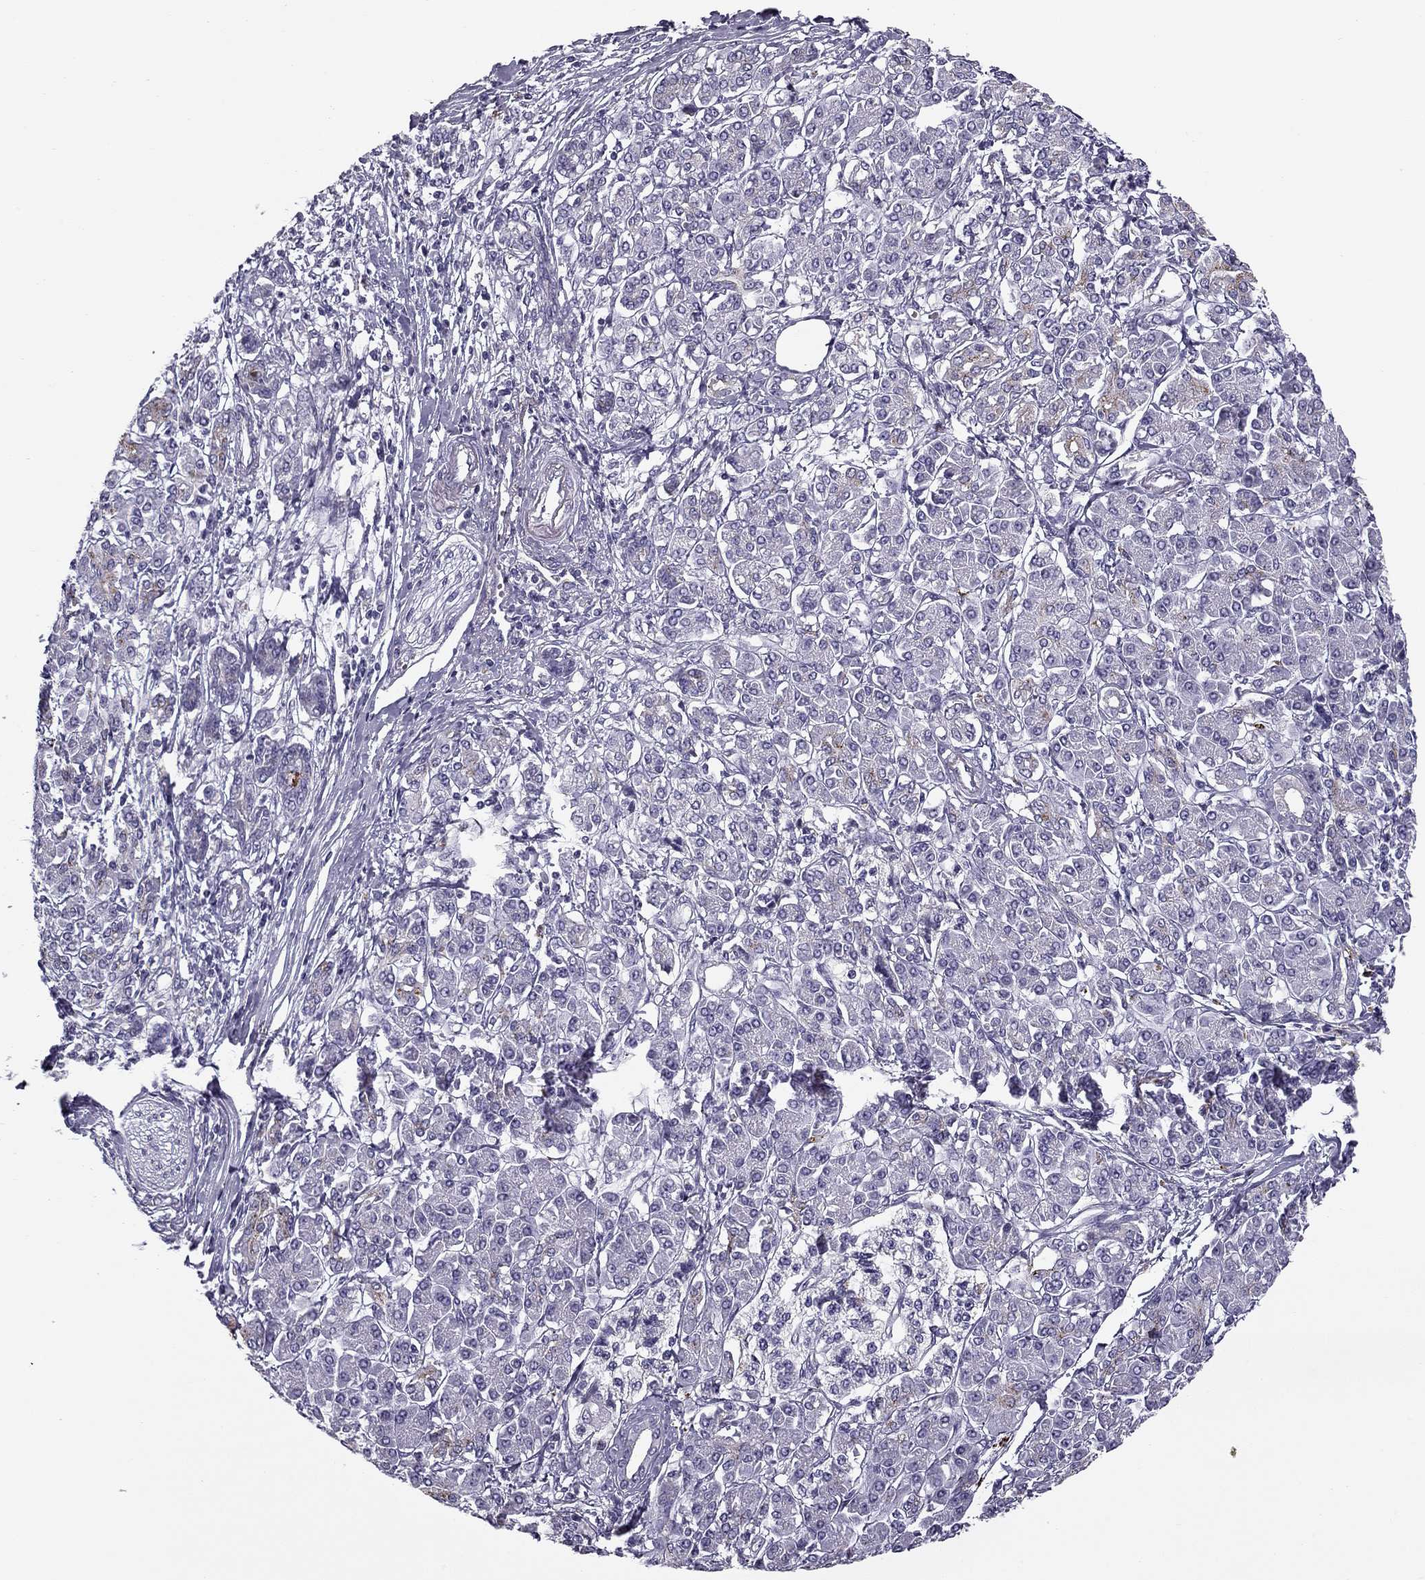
{"staining": {"intensity": "moderate", "quantity": "<25%", "location": "cytoplasmic/membranous"}, "tissue": "pancreatic cancer", "cell_type": "Tumor cells", "image_type": "cancer", "snomed": [{"axis": "morphology", "description": "Adenocarcinoma, NOS"}, {"axis": "topography", "description": "Pancreas"}], "caption": "Protein staining demonstrates moderate cytoplasmic/membranous positivity in about <25% of tumor cells in pancreatic cancer. (DAB IHC, brown staining for protein, blue staining for nuclei).", "gene": "MC5R", "patient": {"sex": "female", "age": 68}}